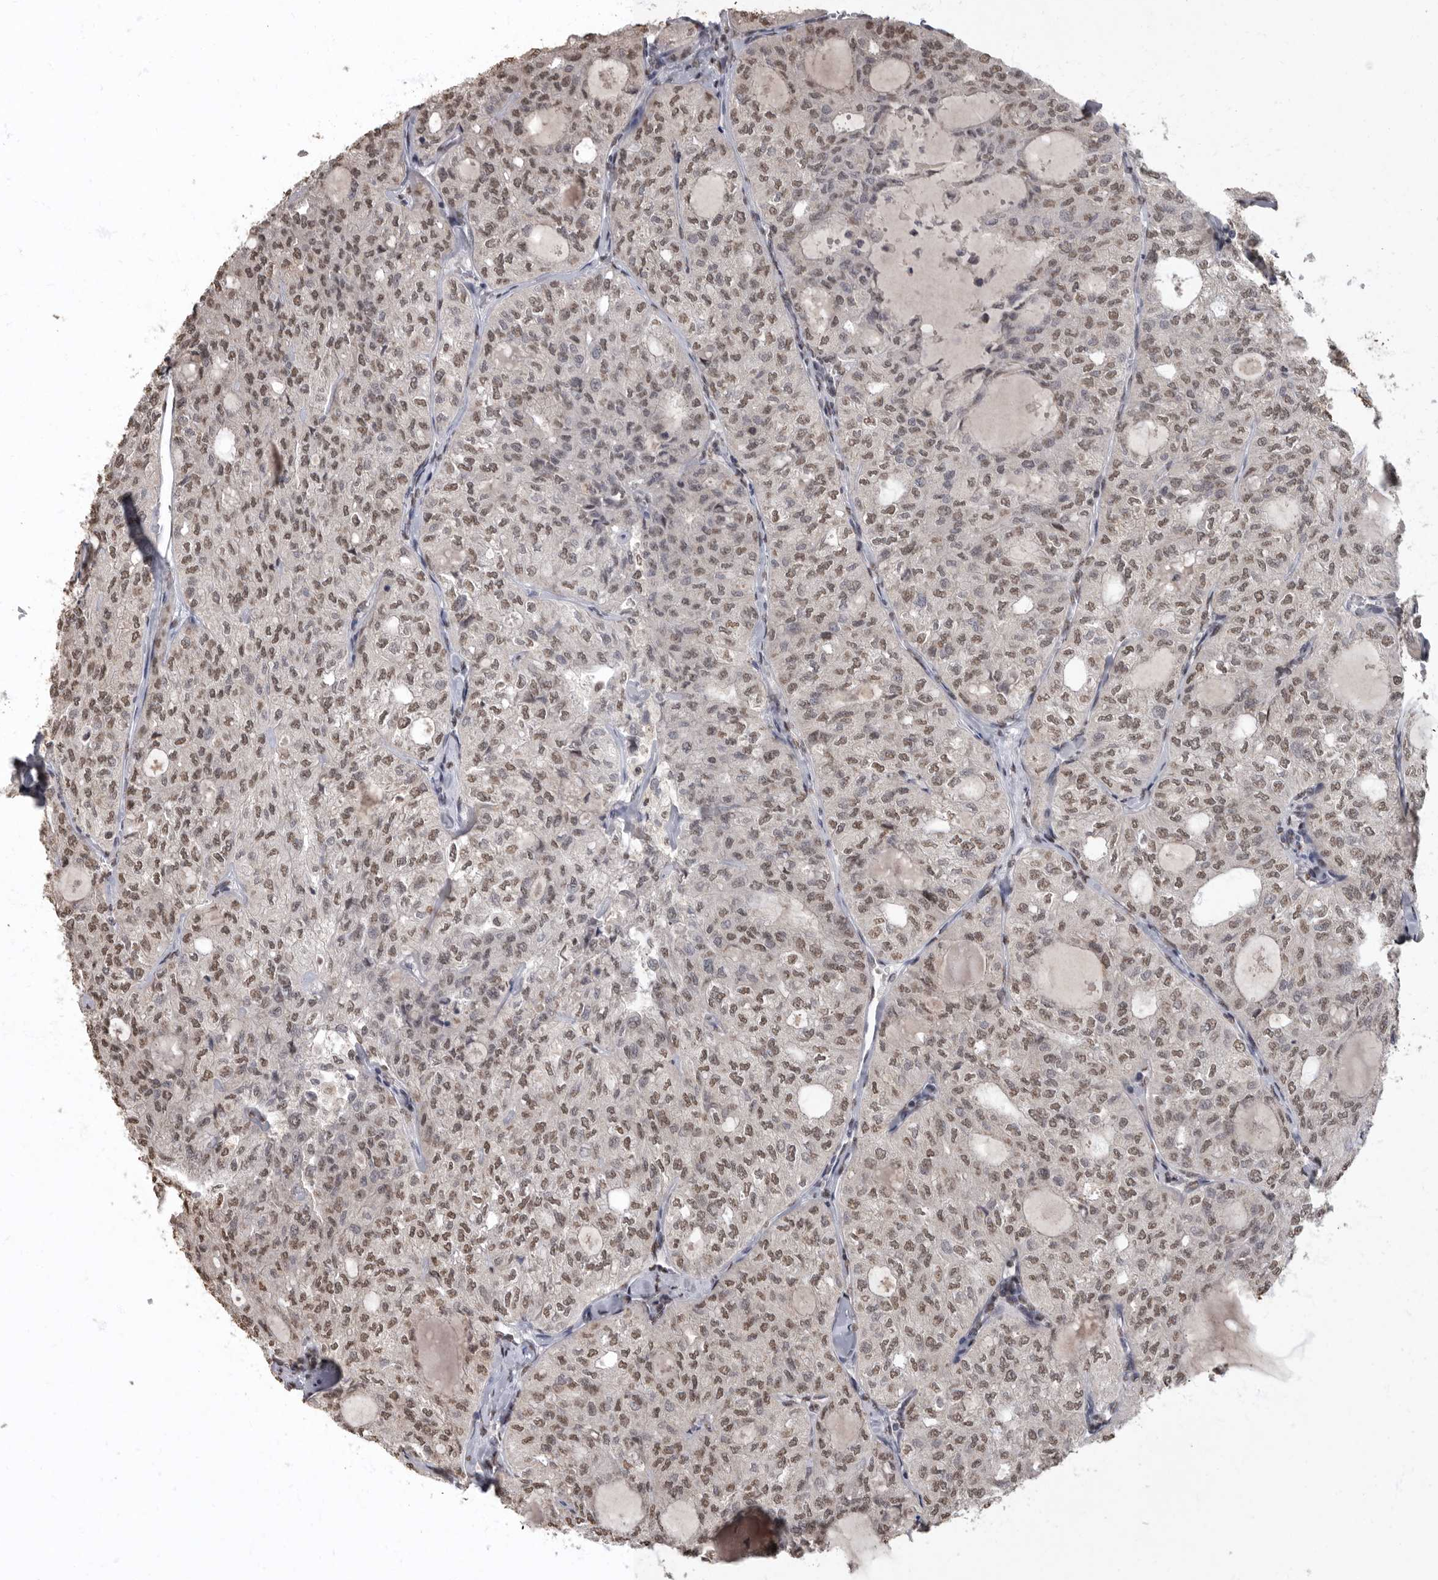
{"staining": {"intensity": "weak", "quantity": ">75%", "location": "nuclear"}, "tissue": "thyroid cancer", "cell_type": "Tumor cells", "image_type": "cancer", "snomed": [{"axis": "morphology", "description": "Follicular adenoma carcinoma, NOS"}, {"axis": "topography", "description": "Thyroid gland"}], "caption": "An IHC micrograph of neoplastic tissue is shown. Protein staining in brown labels weak nuclear positivity in follicular adenoma carcinoma (thyroid) within tumor cells.", "gene": "NBL1", "patient": {"sex": "male", "age": 75}}